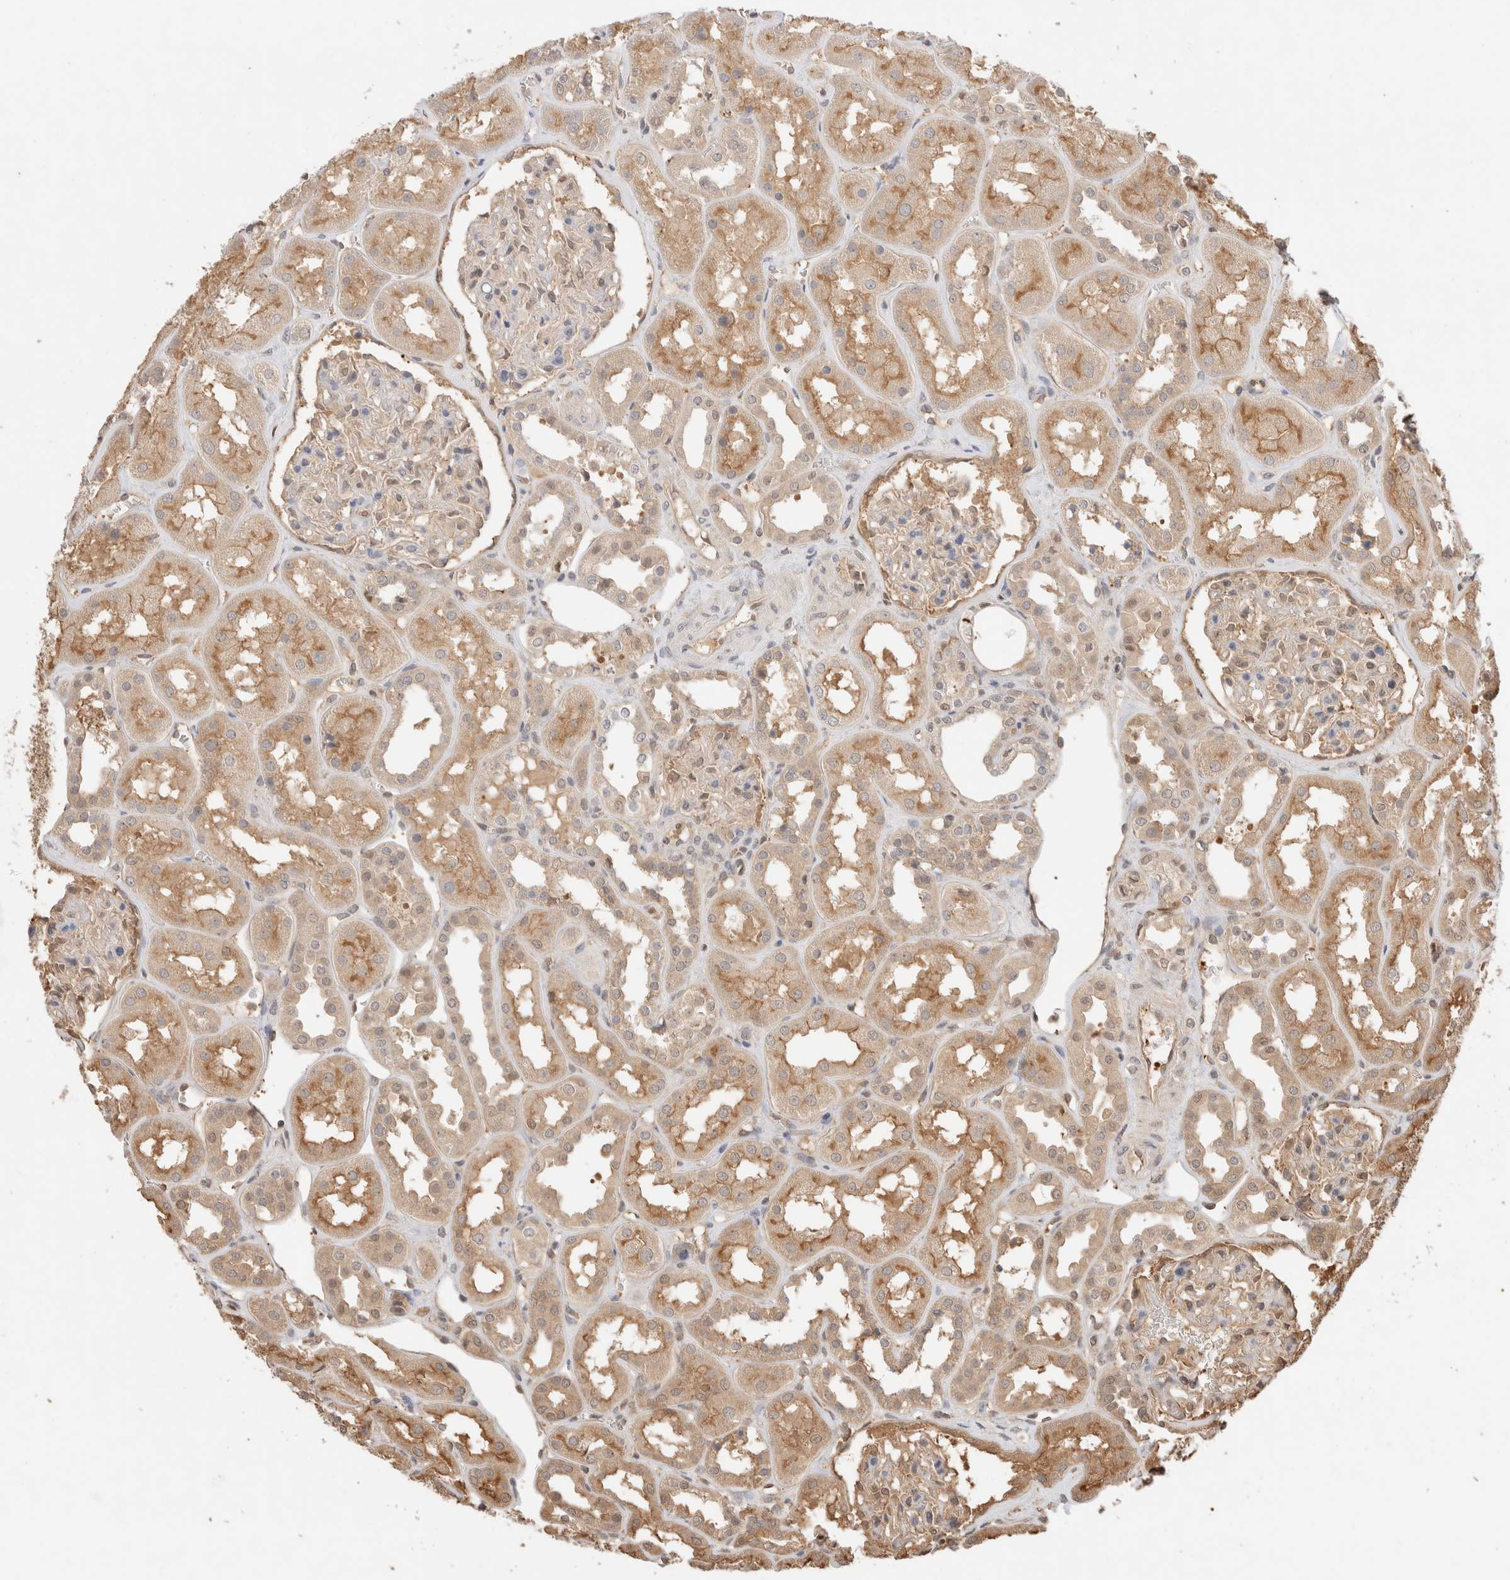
{"staining": {"intensity": "weak", "quantity": "<25%", "location": "cytoplasmic/membranous"}, "tissue": "kidney", "cell_type": "Cells in glomeruli", "image_type": "normal", "snomed": [{"axis": "morphology", "description": "Normal tissue, NOS"}, {"axis": "topography", "description": "Kidney"}], "caption": "Protein analysis of normal kidney shows no significant staining in cells in glomeruli. (Brightfield microscopy of DAB immunohistochemistry (IHC) at high magnification).", "gene": "YWHAH", "patient": {"sex": "male", "age": 70}}